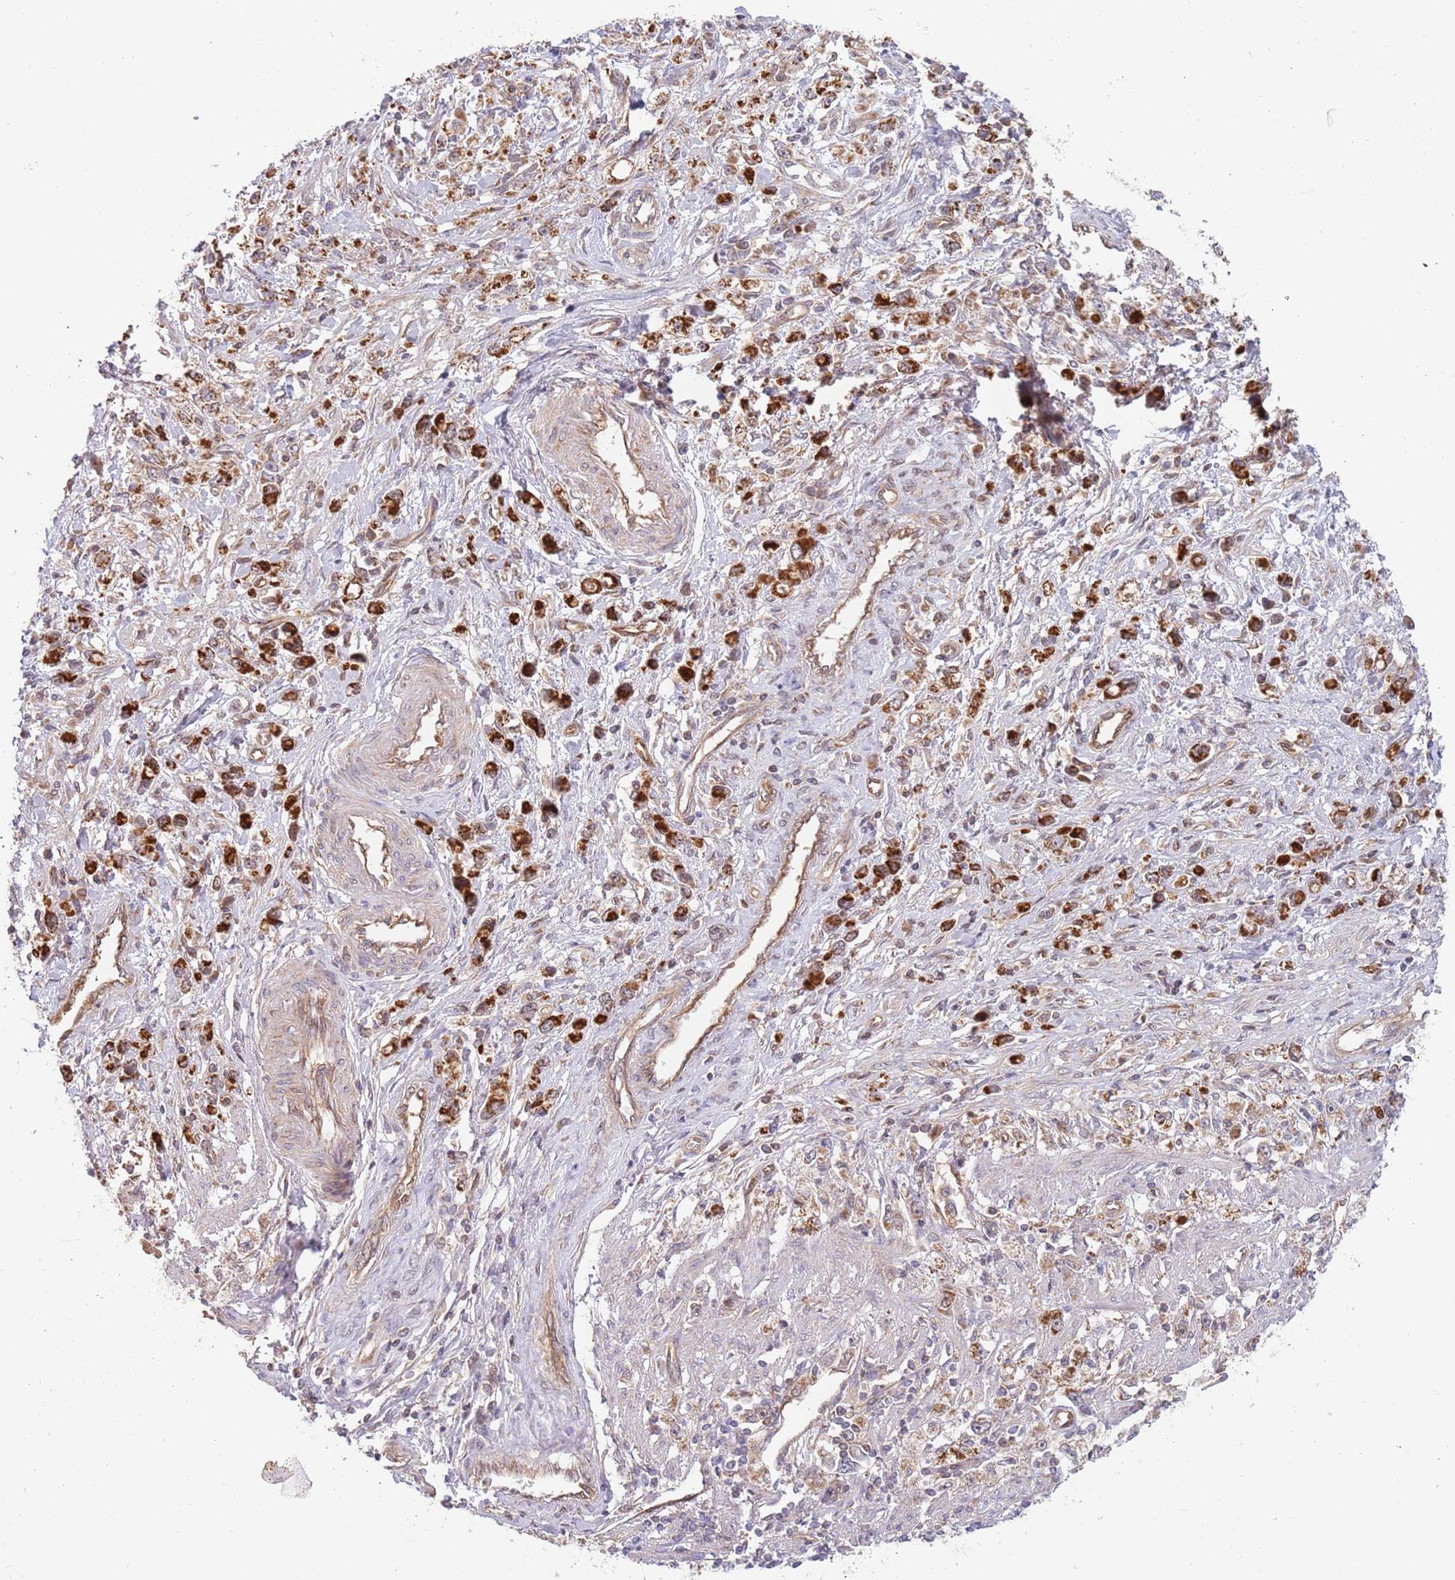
{"staining": {"intensity": "strong", "quantity": ">75%", "location": "cytoplasmic/membranous"}, "tissue": "stomach cancer", "cell_type": "Tumor cells", "image_type": "cancer", "snomed": [{"axis": "morphology", "description": "Adenocarcinoma, NOS"}, {"axis": "topography", "description": "Stomach"}], "caption": "This image shows immunohistochemistry staining of human stomach cancer, with high strong cytoplasmic/membranous positivity in about >75% of tumor cells.", "gene": "GUK1", "patient": {"sex": "female", "age": 59}}